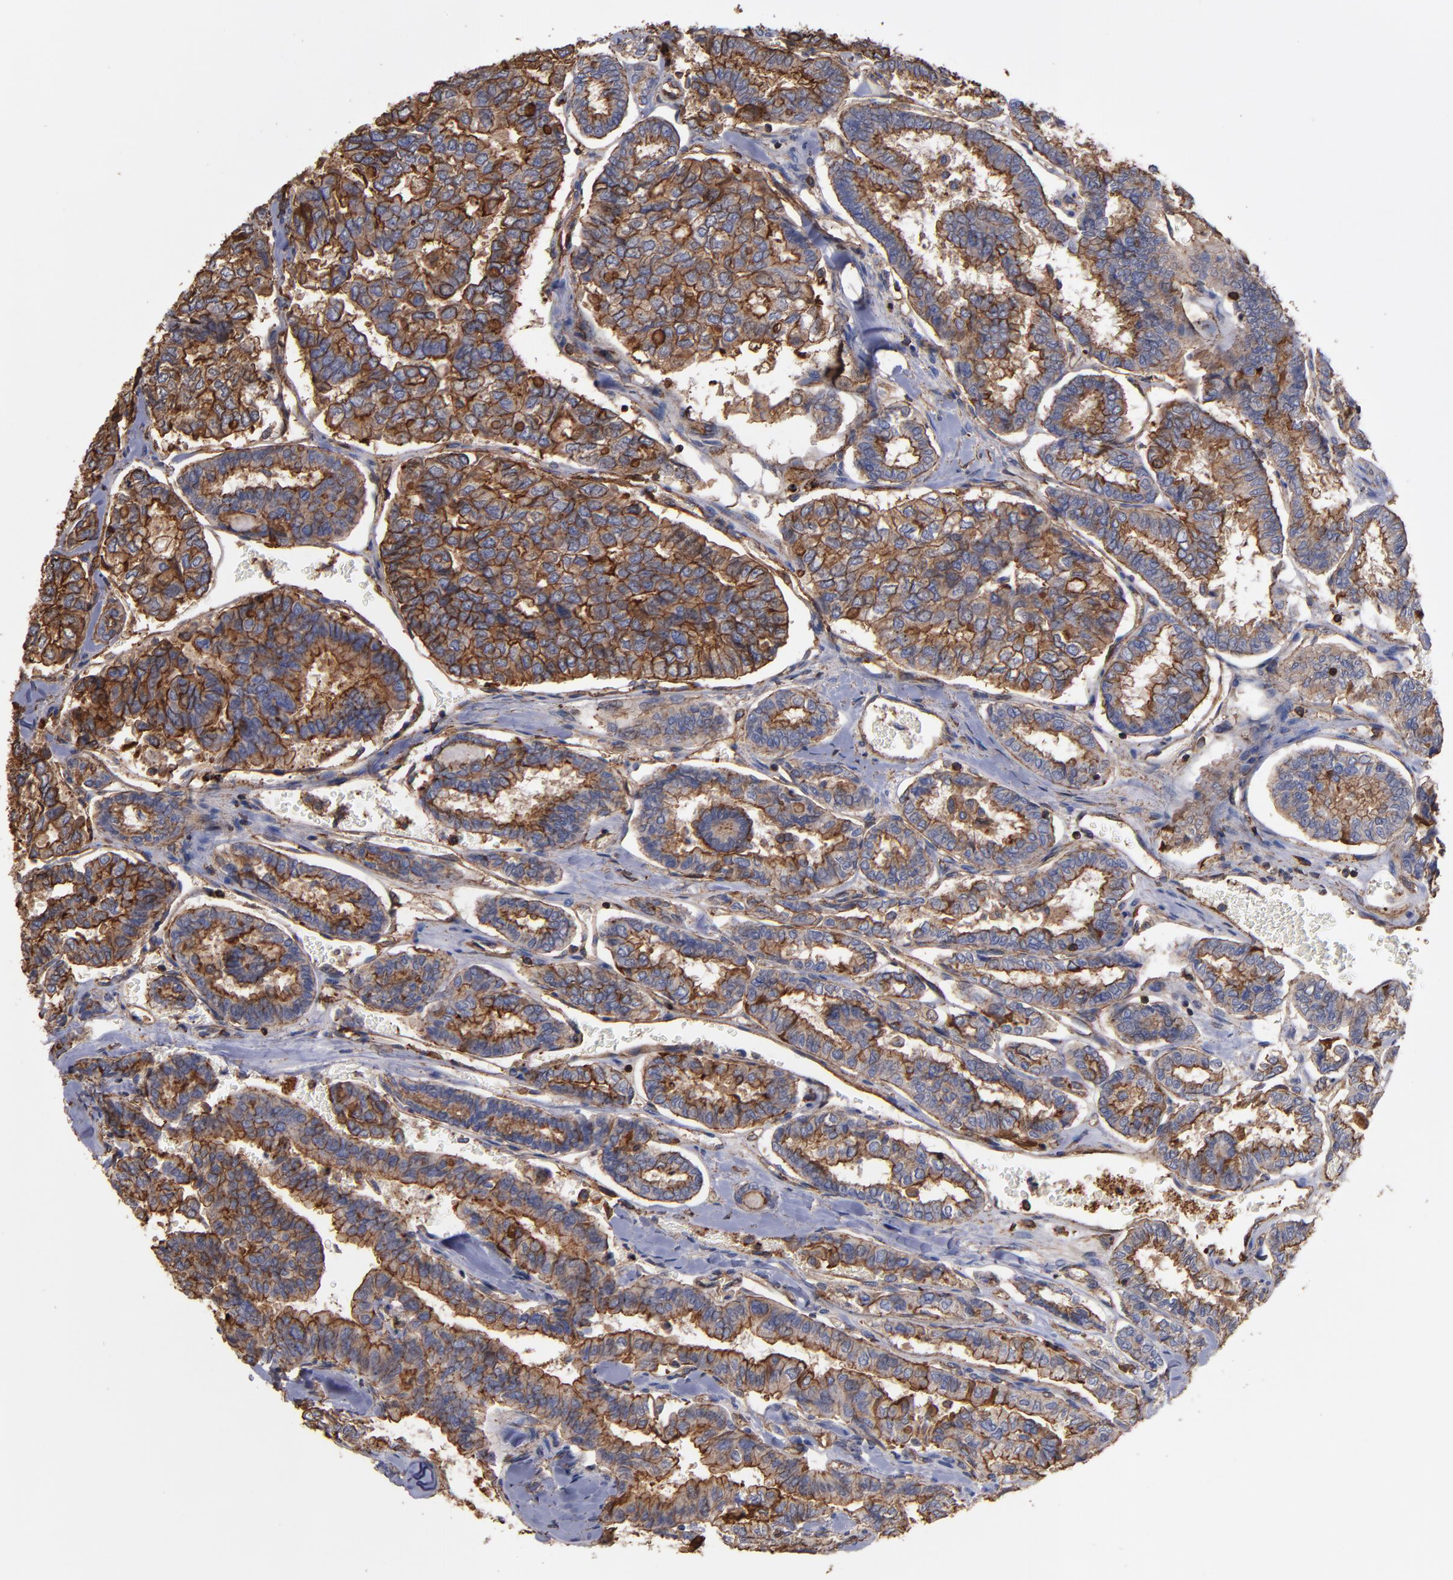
{"staining": {"intensity": "moderate", "quantity": ">75%", "location": "cytoplasmic/membranous"}, "tissue": "thyroid cancer", "cell_type": "Tumor cells", "image_type": "cancer", "snomed": [{"axis": "morphology", "description": "Papillary adenocarcinoma, NOS"}, {"axis": "topography", "description": "Thyroid gland"}], "caption": "A high-resolution histopathology image shows immunohistochemistry staining of thyroid cancer, which reveals moderate cytoplasmic/membranous staining in about >75% of tumor cells.", "gene": "ACTN4", "patient": {"sex": "female", "age": 35}}